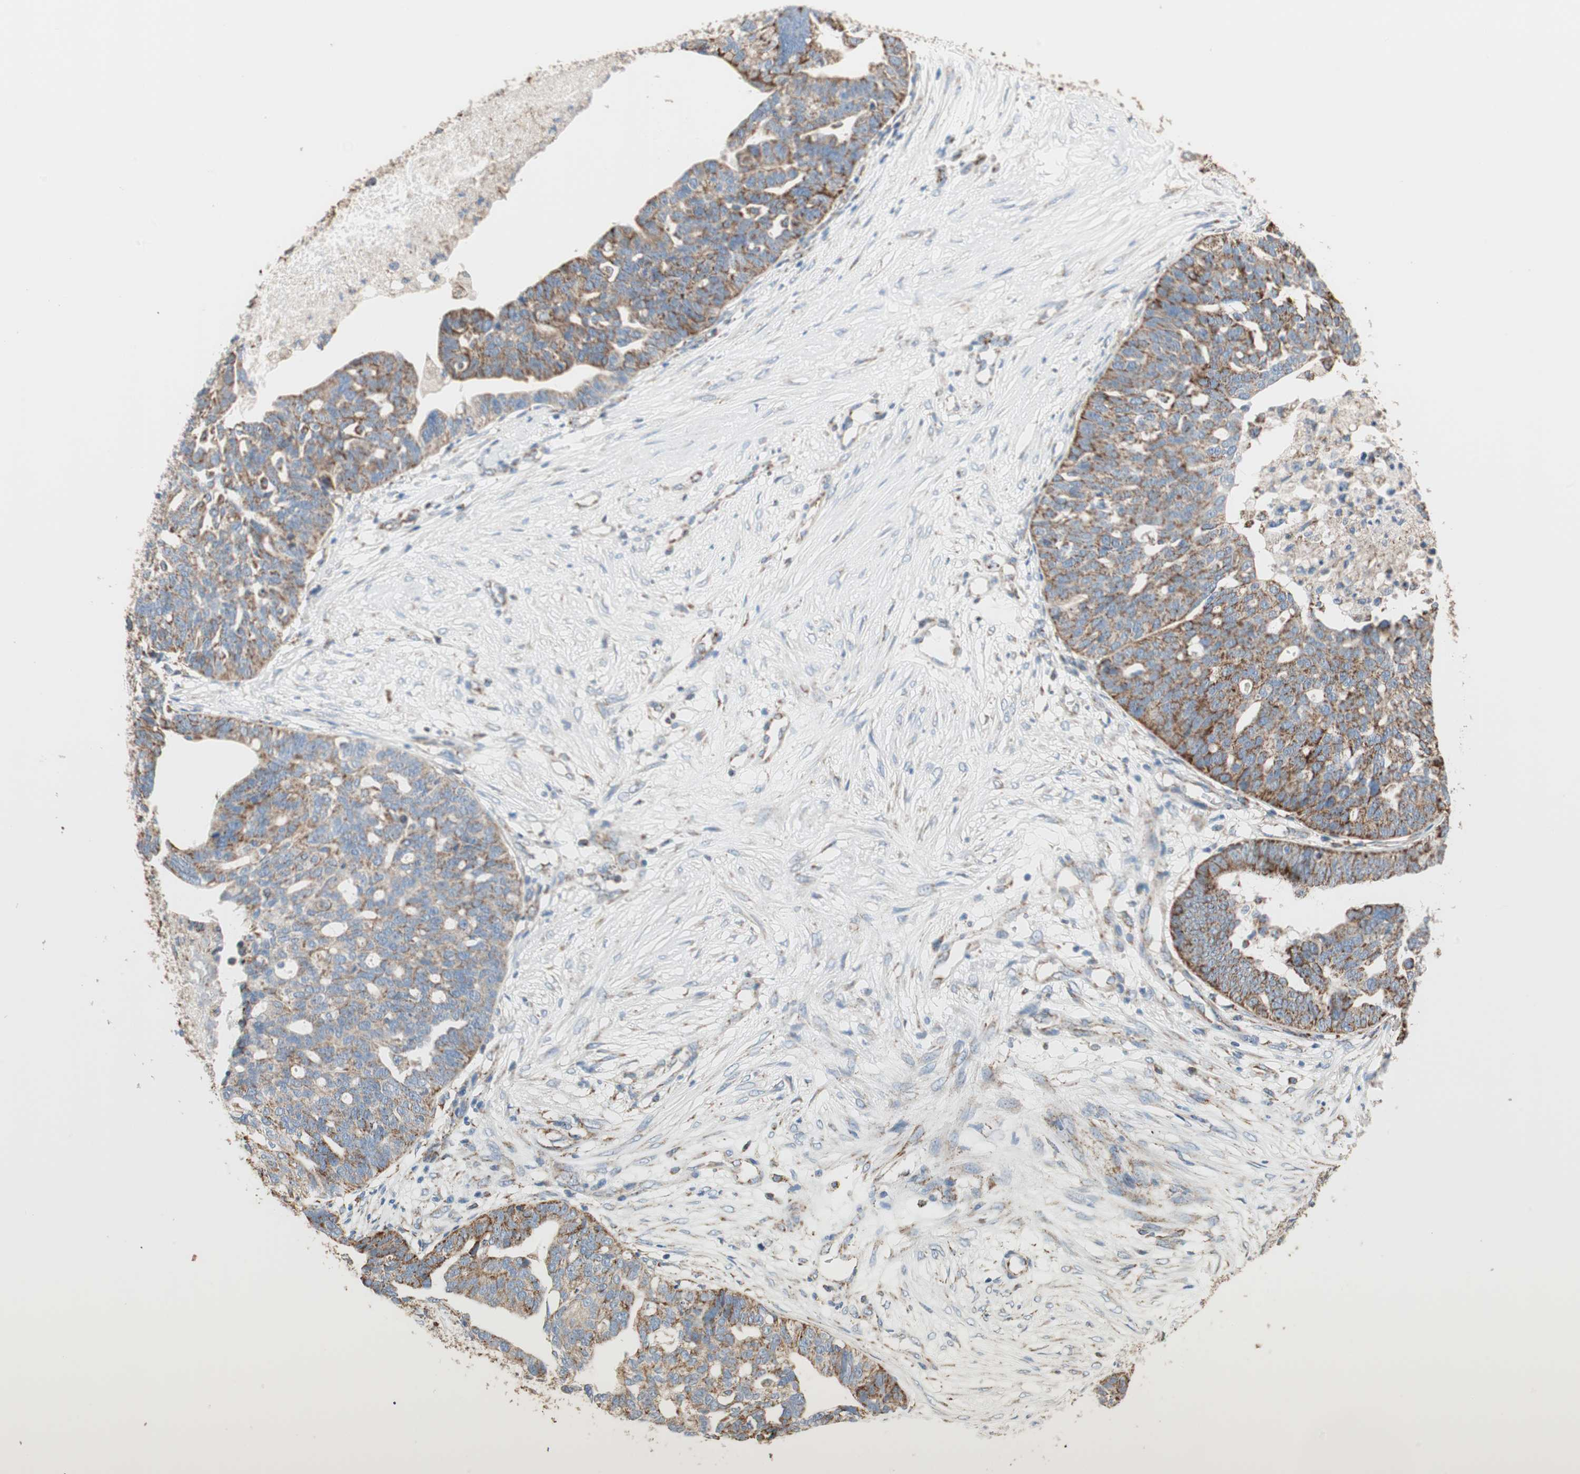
{"staining": {"intensity": "moderate", "quantity": ">75%", "location": "cytoplasmic/membranous"}, "tissue": "ovarian cancer", "cell_type": "Tumor cells", "image_type": "cancer", "snomed": [{"axis": "morphology", "description": "Cystadenocarcinoma, serous, NOS"}, {"axis": "topography", "description": "Ovary"}], "caption": "Approximately >75% of tumor cells in serous cystadenocarcinoma (ovarian) display moderate cytoplasmic/membranous protein expression as visualized by brown immunohistochemical staining.", "gene": "TST", "patient": {"sex": "female", "age": 59}}